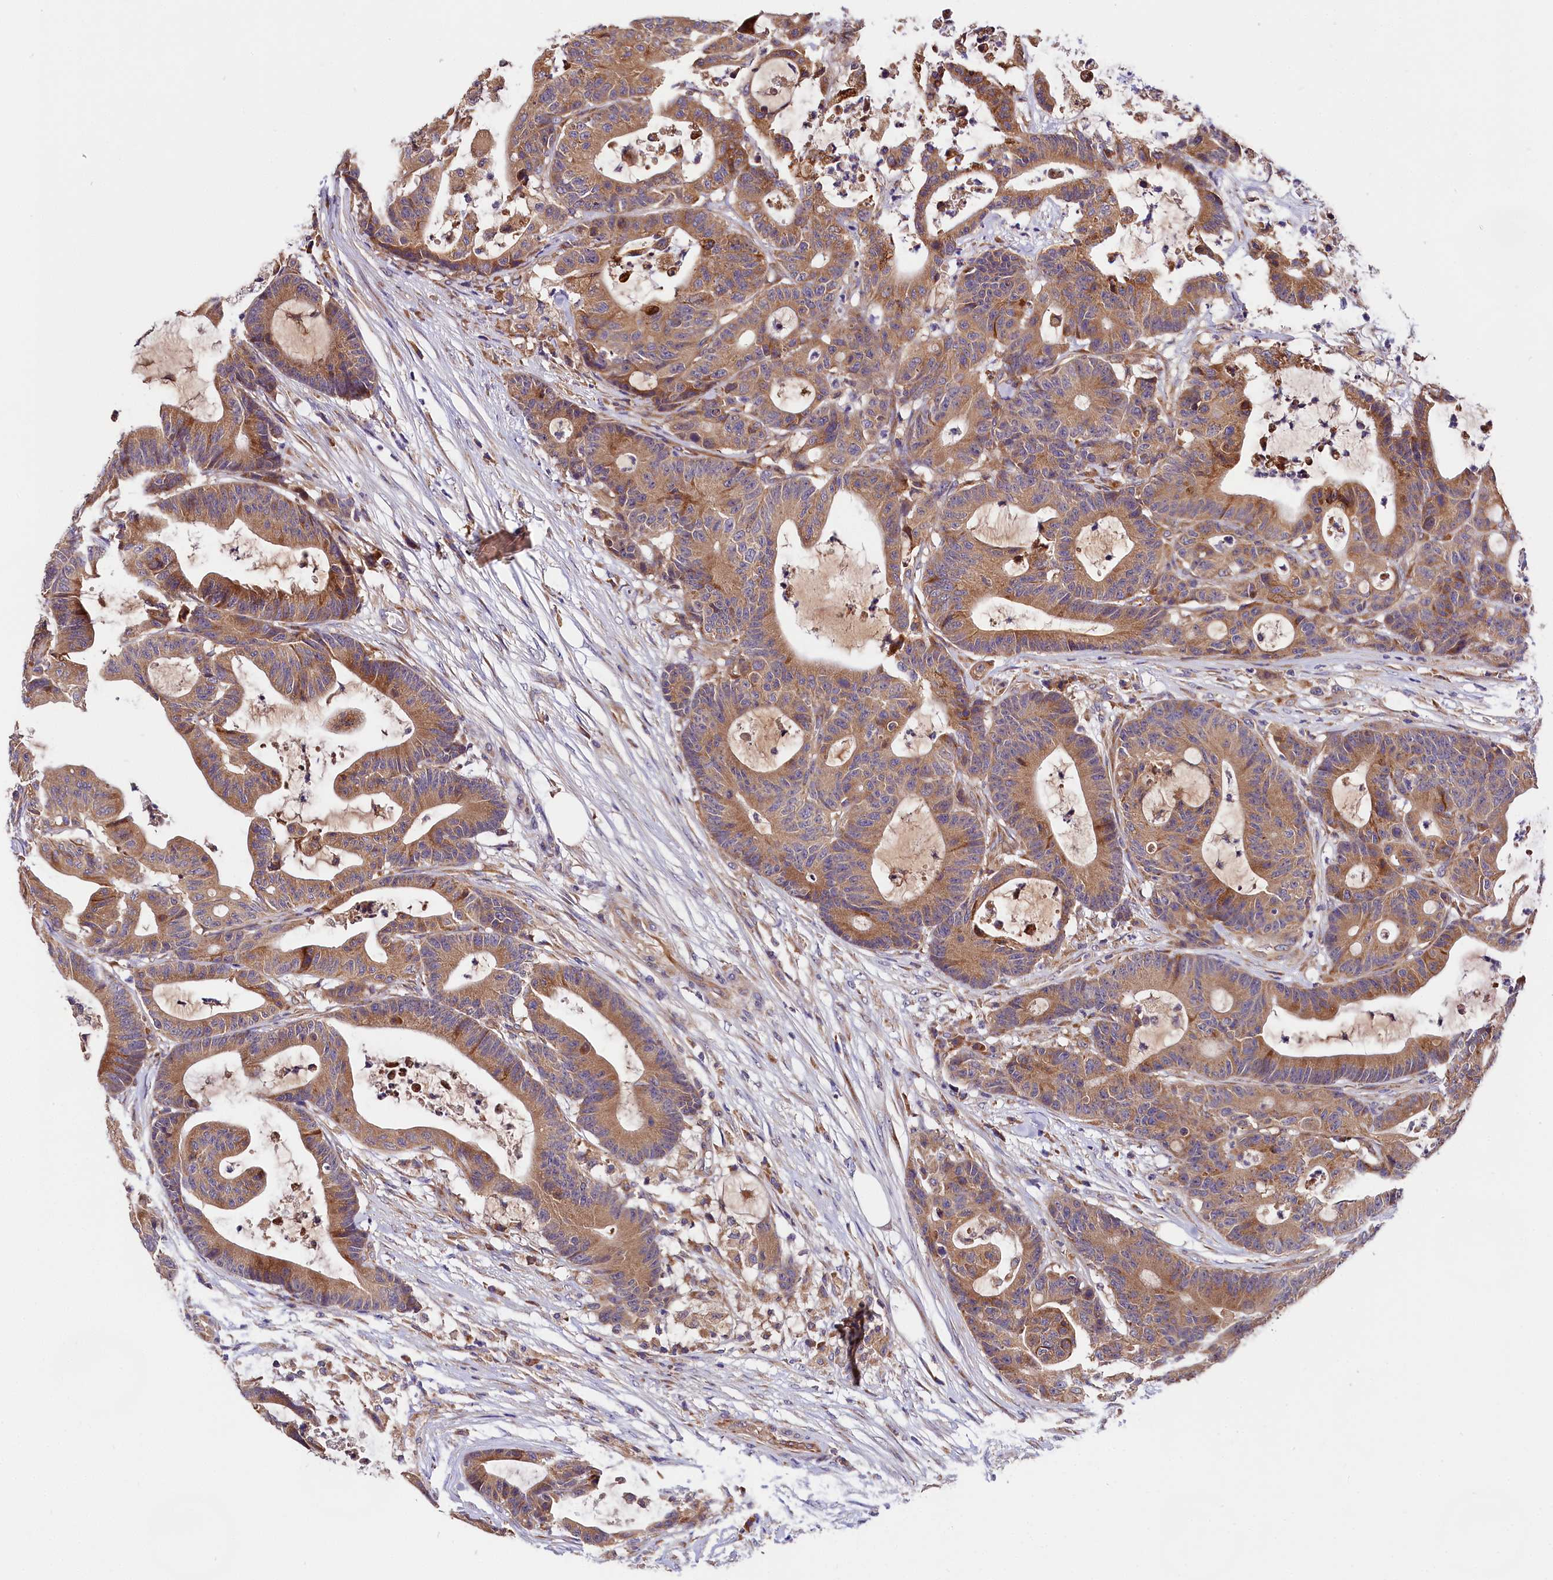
{"staining": {"intensity": "moderate", "quantity": ">75%", "location": "cytoplasmic/membranous"}, "tissue": "colorectal cancer", "cell_type": "Tumor cells", "image_type": "cancer", "snomed": [{"axis": "morphology", "description": "Adenocarcinoma, NOS"}, {"axis": "topography", "description": "Colon"}], "caption": "Human colorectal adenocarcinoma stained with a protein marker demonstrates moderate staining in tumor cells.", "gene": "SPG11", "patient": {"sex": "female", "age": 84}}